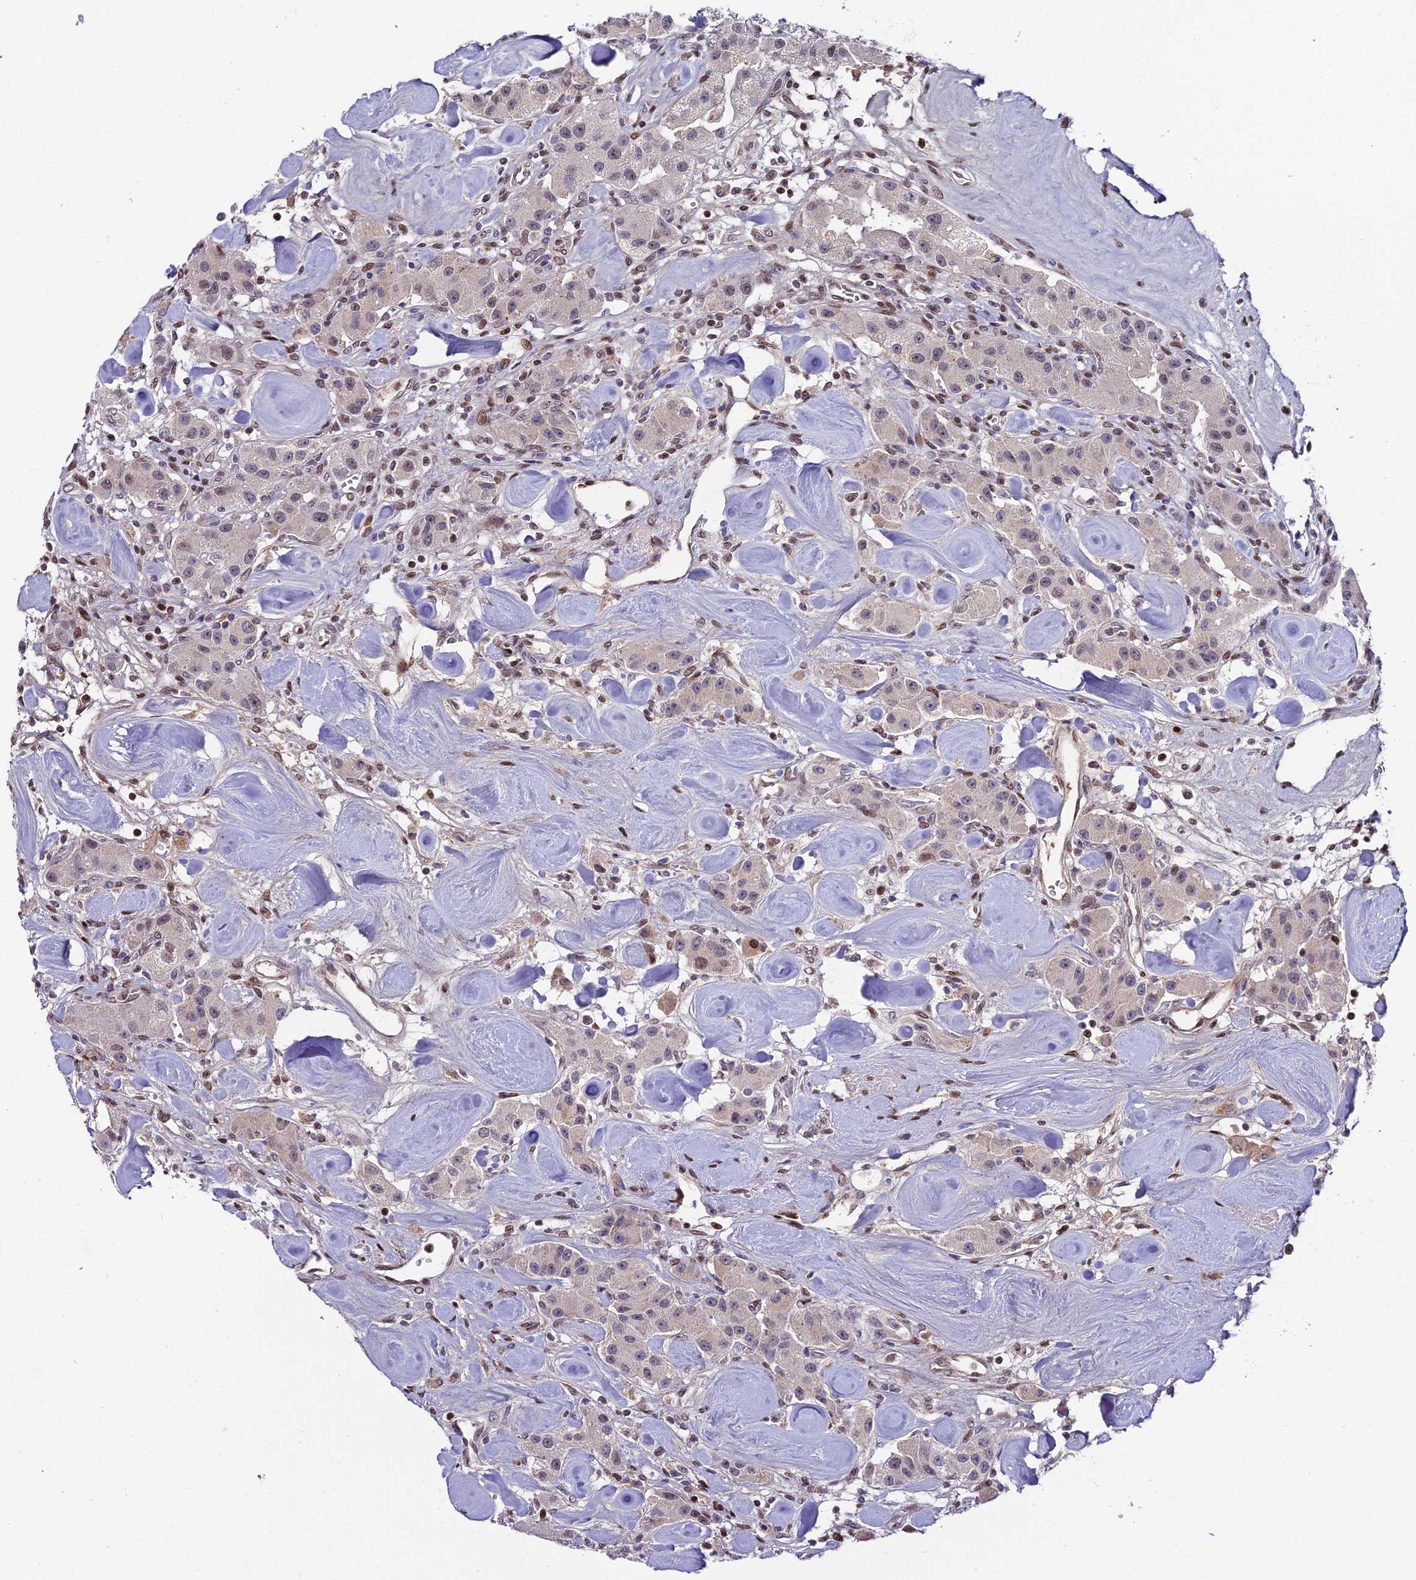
{"staining": {"intensity": "weak", "quantity": "<25%", "location": "nuclear"}, "tissue": "carcinoid", "cell_type": "Tumor cells", "image_type": "cancer", "snomed": [{"axis": "morphology", "description": "Carcinoid, malignant, NOS"}, {"axis": "topography", "description": "Pancreas"}], "caption": "Immunohistochemical staining of human malignant carcinoid exhibits no significant expression in tumor cells.", "gene": "ZNF707", "patient": {"sex": "male", "age": 41}}